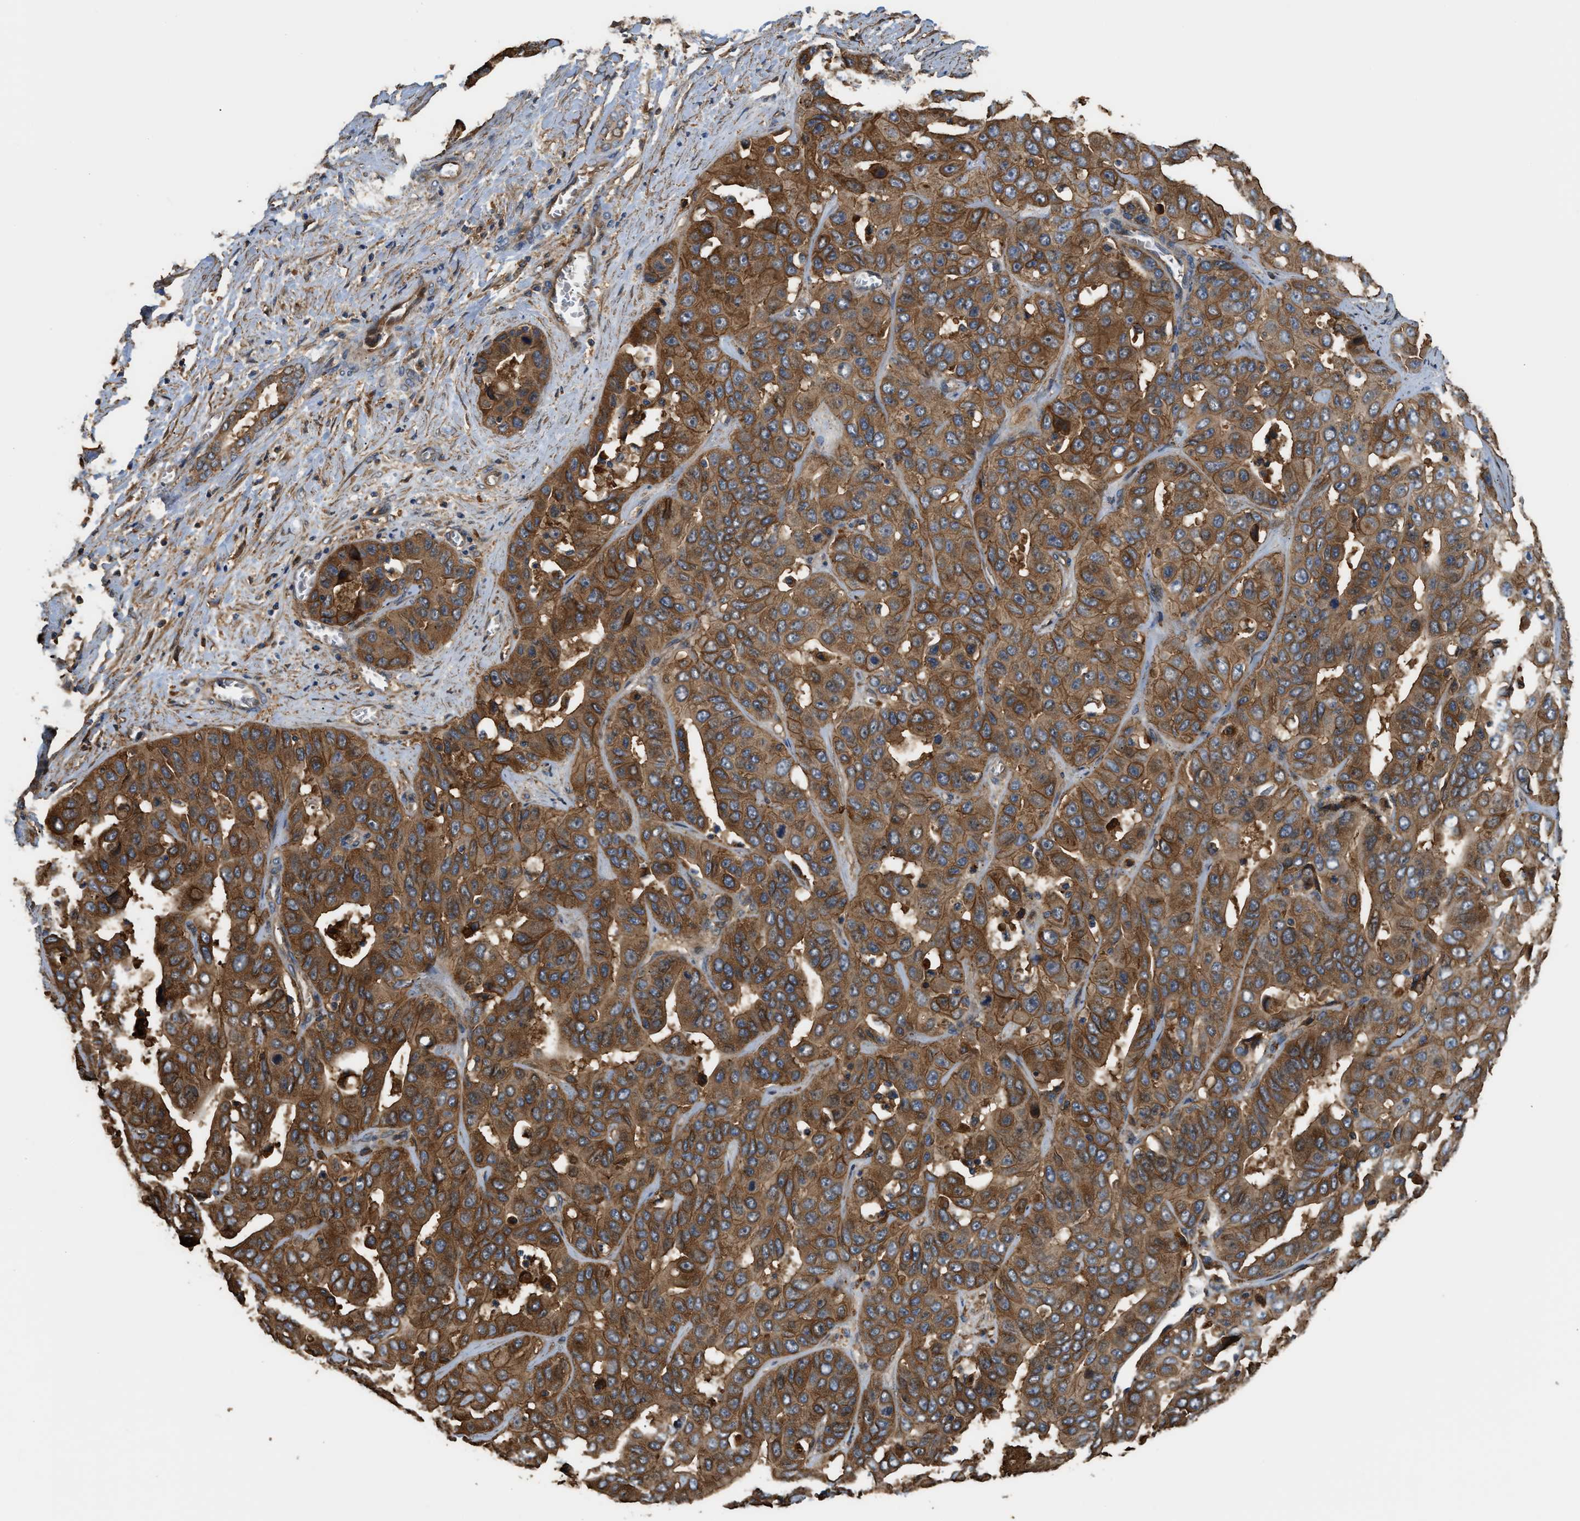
{"staining": {"intensity": "strong", "quantity": ">75%", "location": "cytoplasmic/membranous"}, "tissue": "liver cancer", "cell_type": "Tumor cells", "image_type": "cancer", "snomed": [{"axis": "morphology", "description": "Cholangiocarcinoma"}, {"axis": "topography", "description": "Liver"}], "caption": "IHC (DAB (3,3'-diaminobenzidine)) staining of liver cancer (cholangiocarcinoma) displays strong cytoplasmic/membranous protein positivity in approximately >75% of tumor cells.", "gene": "DDHD2", "patient": {"sex": "female", "age": 52}}